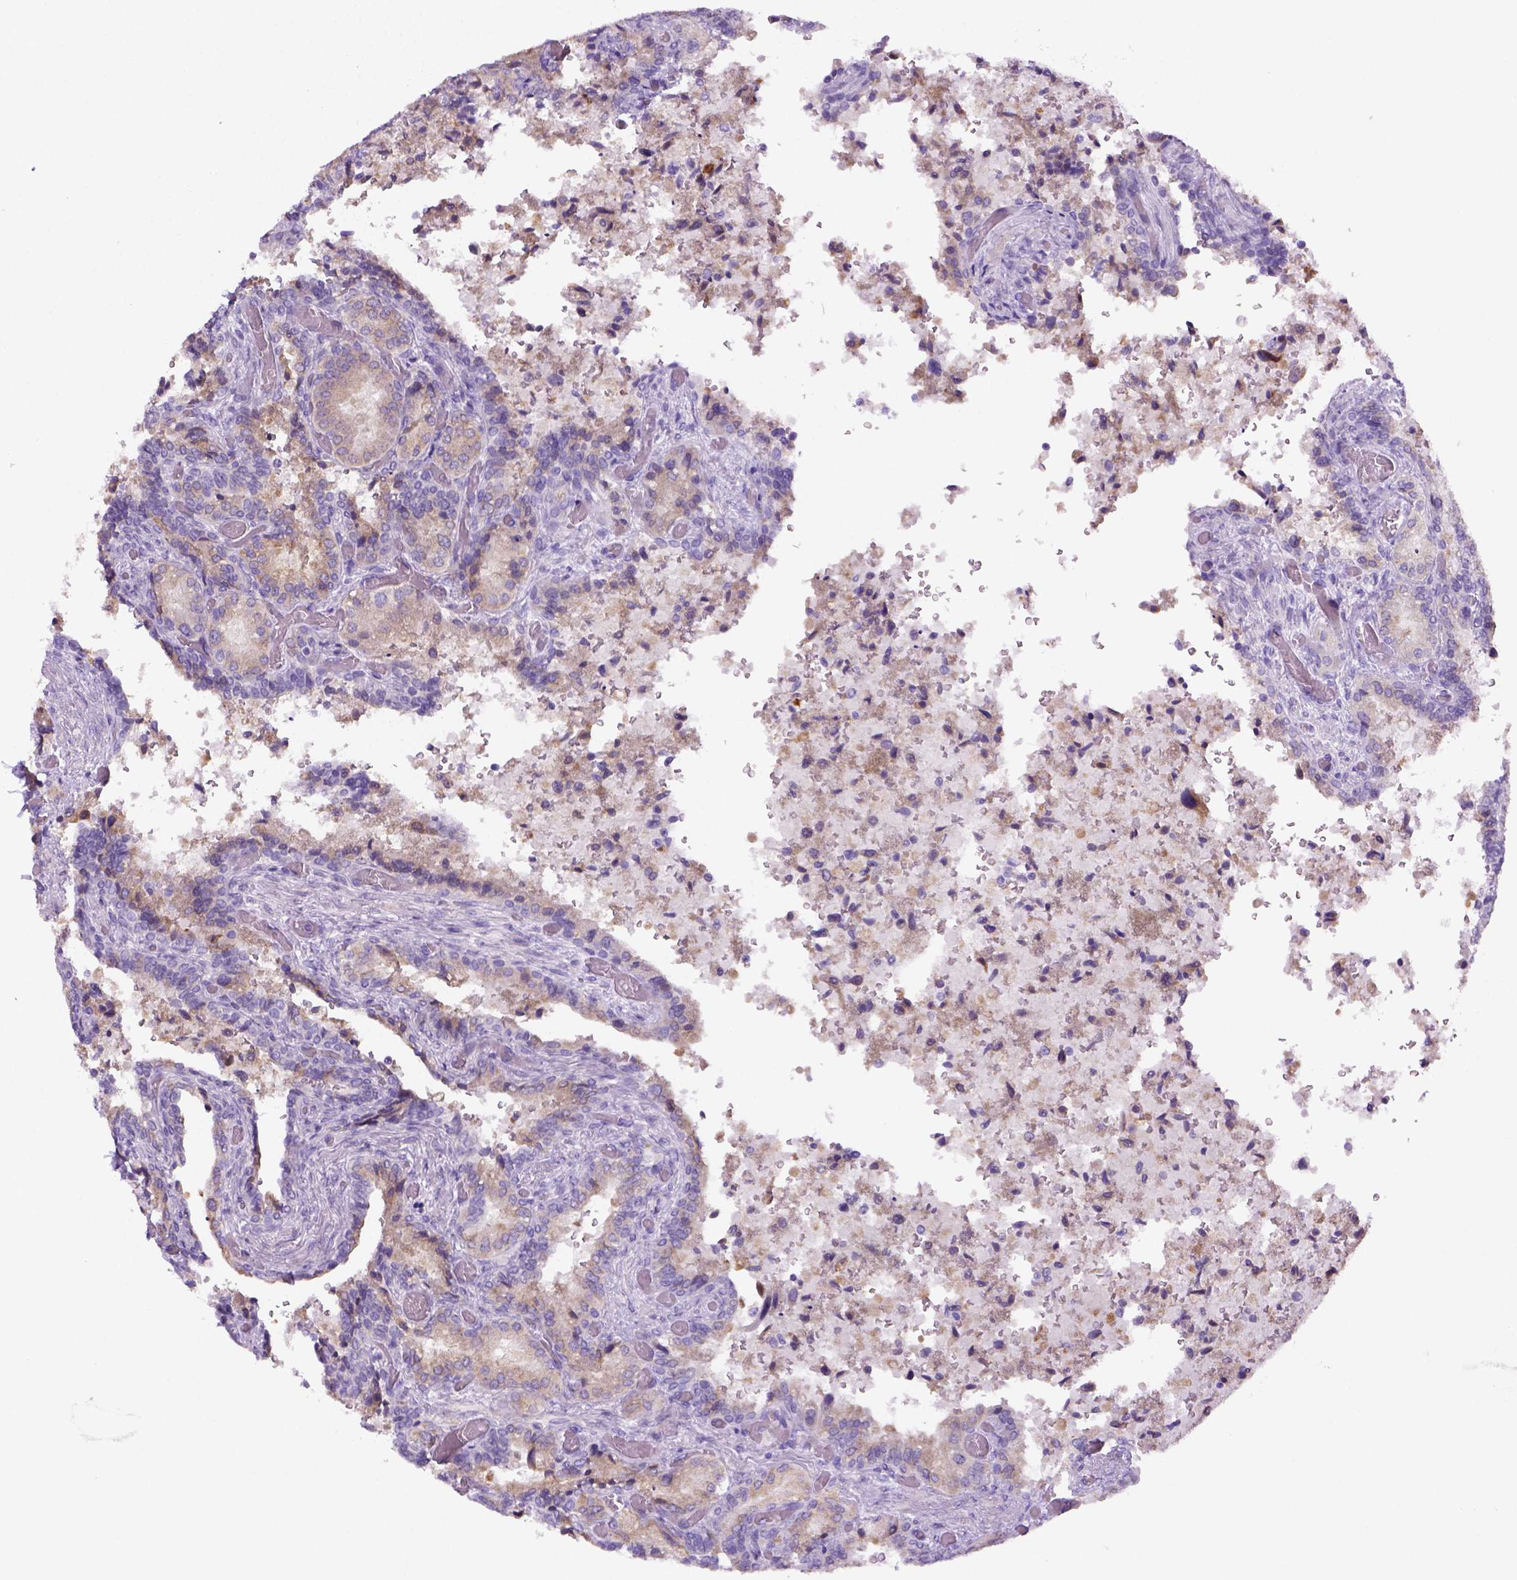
{"staining": {"intensity": "weak", "quantity": "25%-75%", "location": "cytoplasmic/membranous"}, "tissue": "seminal vesicle", "cell_type": "Glandular cells", "image_type": "normal", "snomed": [{"axis": "morphology", "description": "Normal tissue, NOS"}, {"axis": "topography", "description": "Seminal veicle"}], "caption": "Weak cytoplasmic/membranous expression is appreciated in approximately 25%-75% of glandular cells in benign seminal vesicle. Using DAB (3,3'-diaminobenzidine) (brown) and hematoxylin (blue) stains, captured at high magnification using brightfield microscopy.", "gene": "DNAH11", "patient": {"sex": "male", "age": 68}}